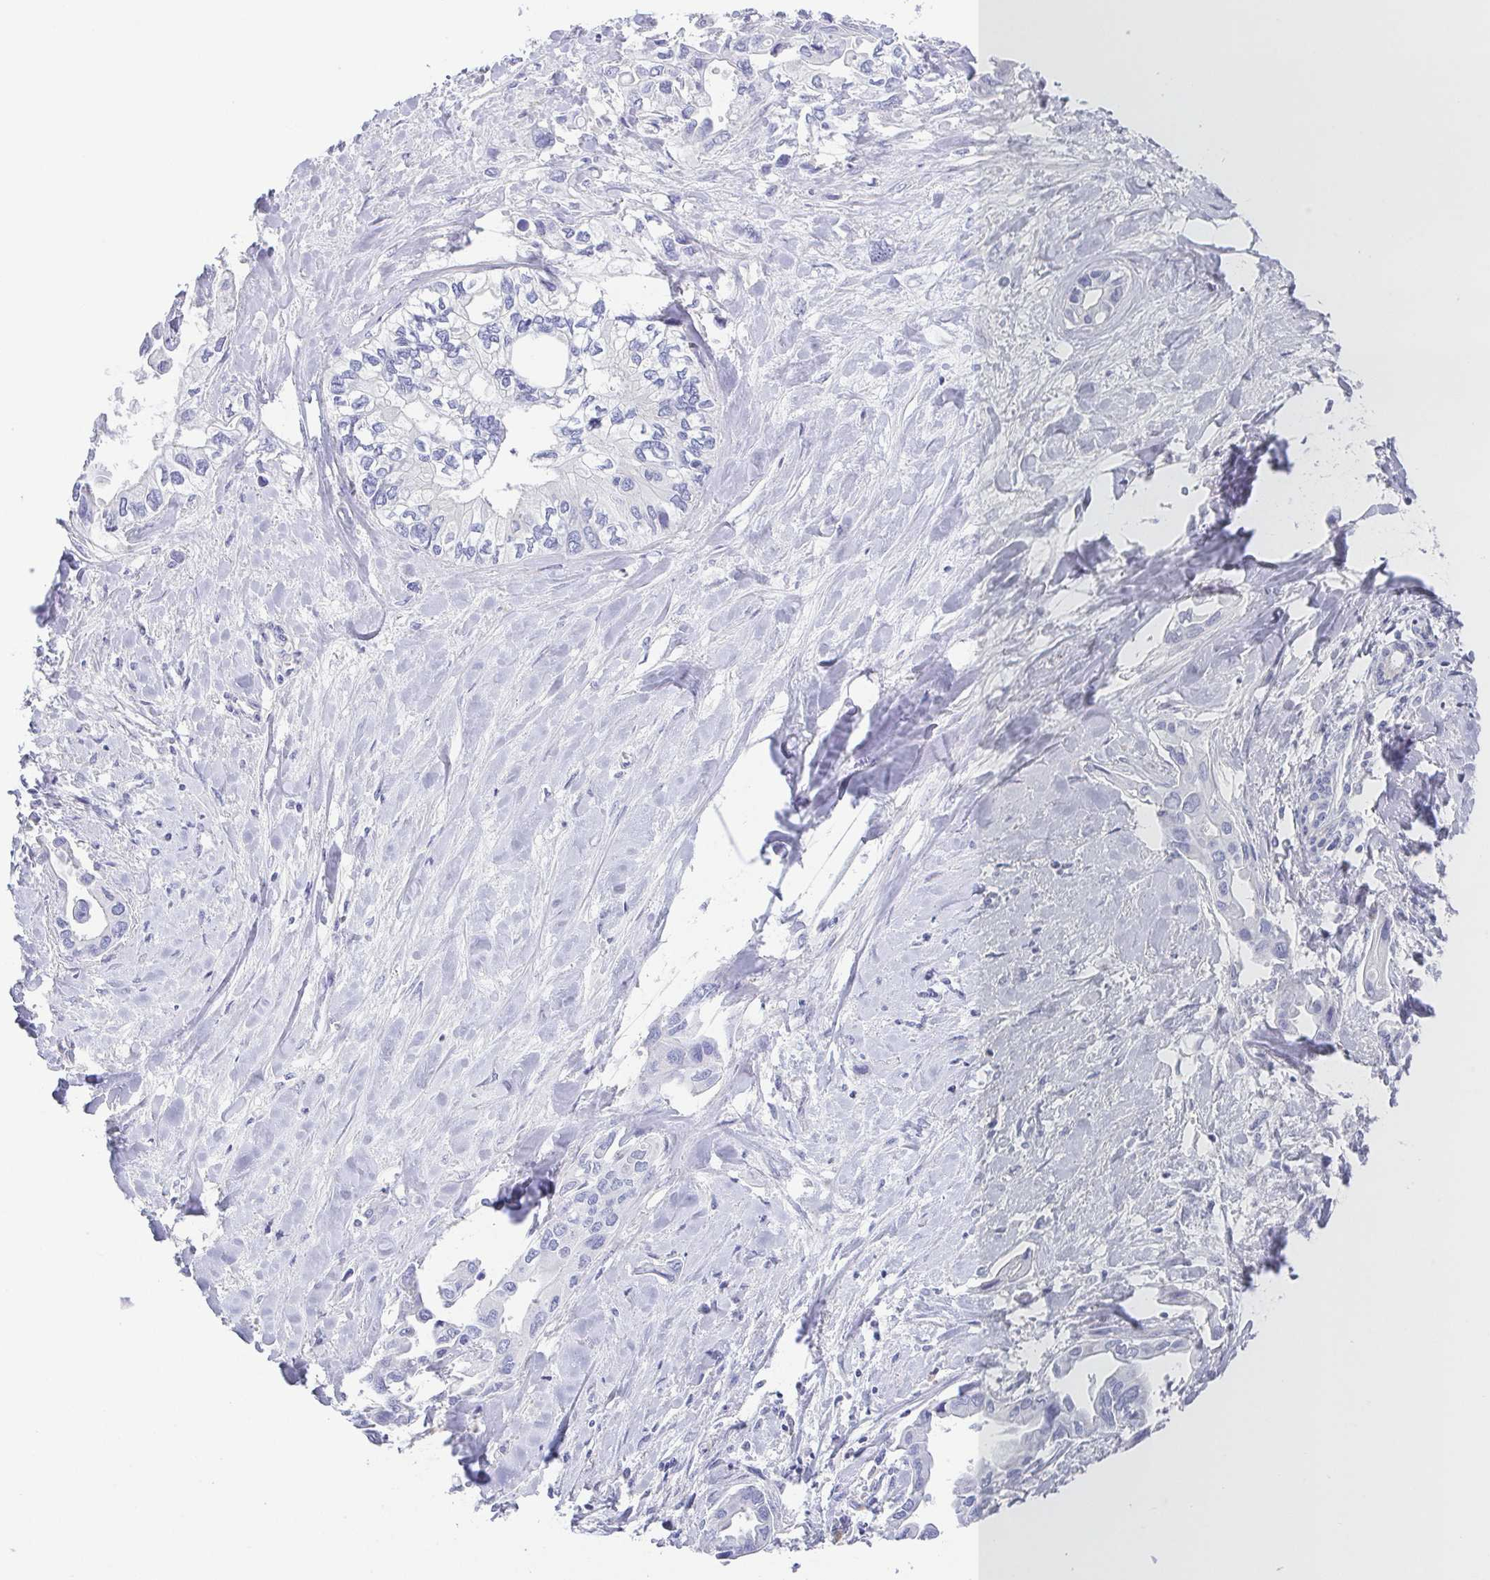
{"staining": {"intensity": "negative", "quantity": "none", "location": "none"}, "tissue": "liver cancer", "cell_type": "Tumor cells", "image_type": "cancer", "snomed": [{"axis": "morphology", "description": "Cholangiocarcinoma"}, {"axis": "topography", "description": "Liver"}], "caption": "Image shows no significant protein positivity in tumor cells of liver cholangiocarcinoma.", "gene": "PKDREJ", "patient": {"sex": "female", "age": 64}}